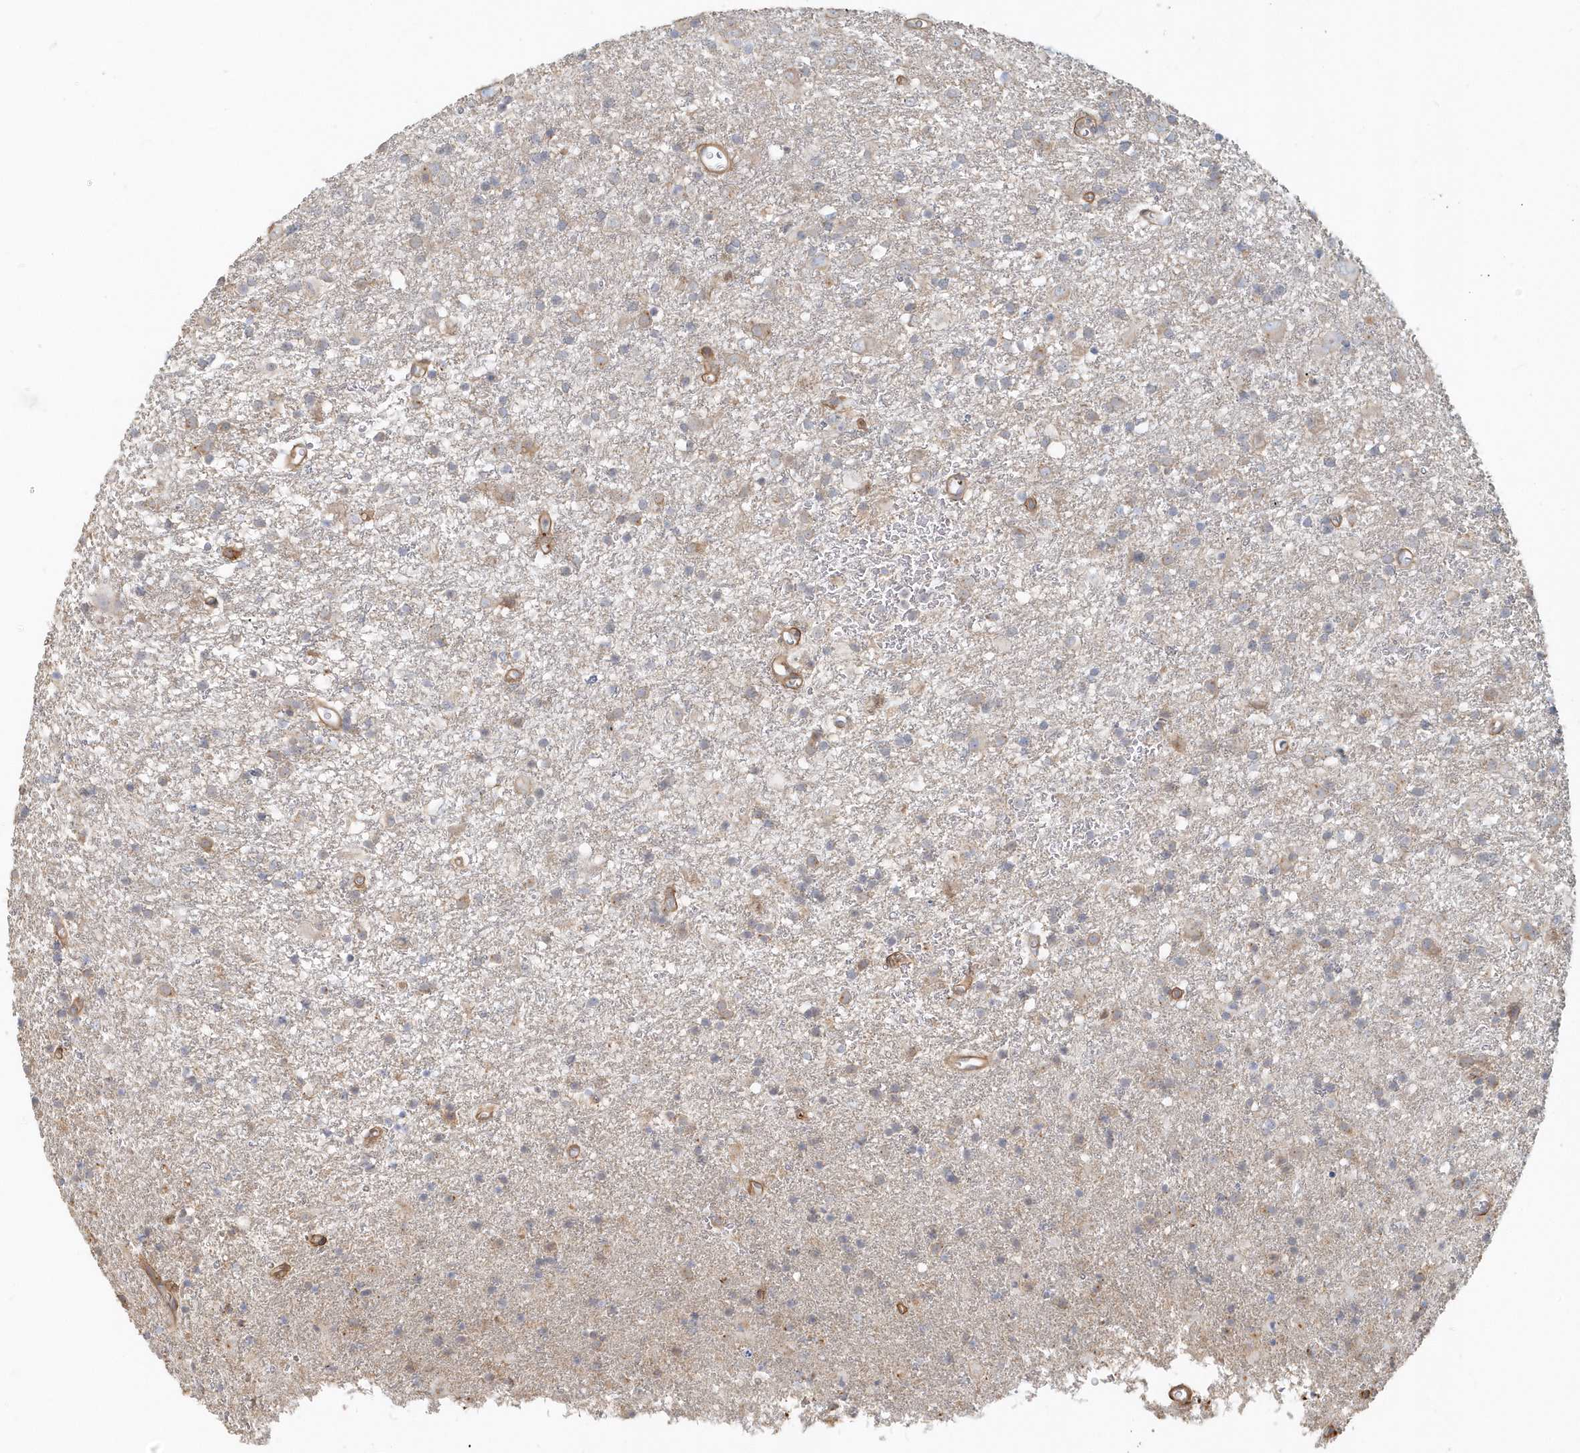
{"staining": {"intensity": "negative", "quantity": "none", "location": "none"}, "tissue": "glioma", "cell_type": "Tumor cells", "image_type": "cancer", "snomed": [{"axis": "morphology", "description": "Glioma, malignant, Low grade"}, {"axis": "topography", "description": "Brain"}], "caption": "Photomicrograph shows no significant protein positivity in tumor cells of glioma. (IHC, brightfield microscopy, high magnification).", "gene": "MMRN1", "patient": {"sex": "male", "age": 65}}